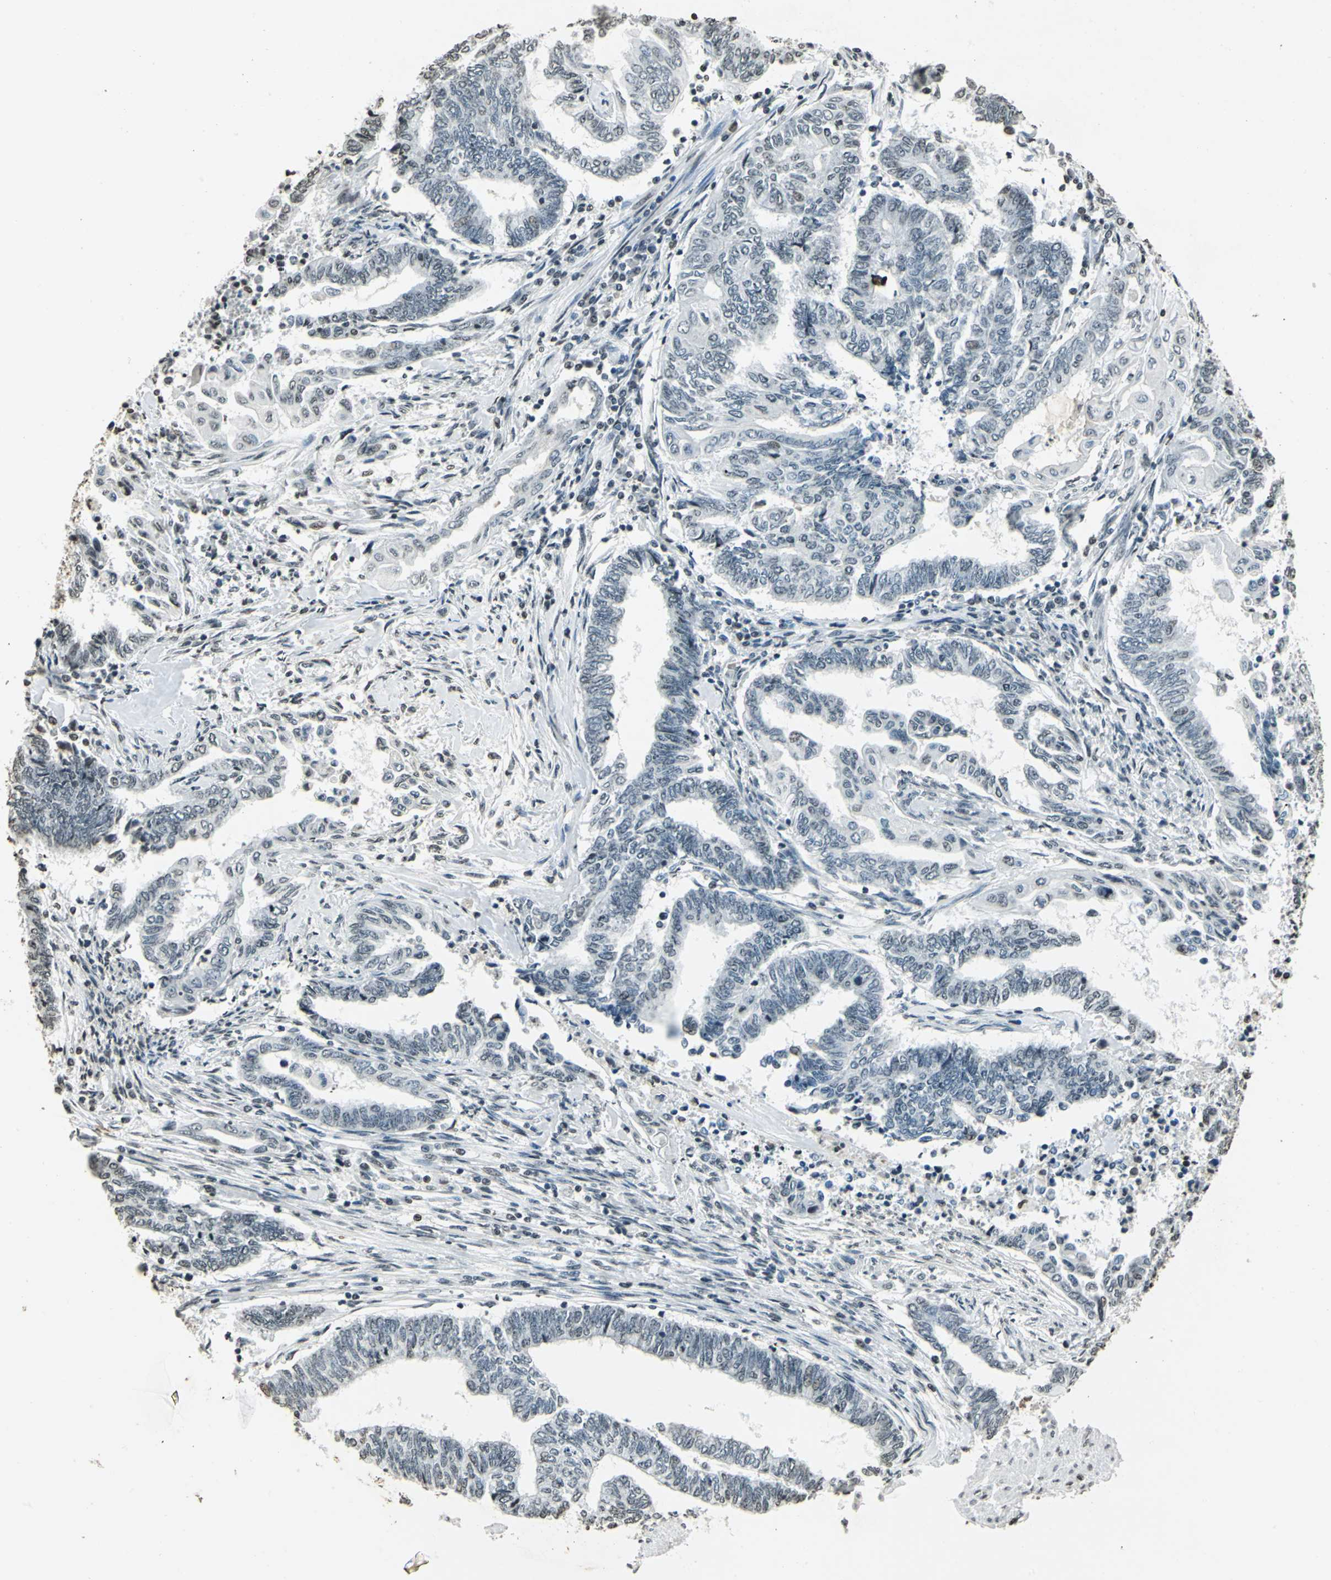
{"staining": {"intensity": "negative", "quantity": "none", "location": "none"}, "tissue": "endometrial cancer", "cell_type": "Tumor cells", "image_type": "cancer", "snomed": [{"axis": "morphology", "description": "Adenocarcinoma, NOS"}, {"axis": "topography", "description": "Uterus"}, {"axis": "topography", "description": "Endometrium"}], "caption": "This is an IHC histopathology image of endometrial cancer. There is no positivity in tumor cells.", "gene": "MCM4", "patient": {"sex": "female", "age": 70}}